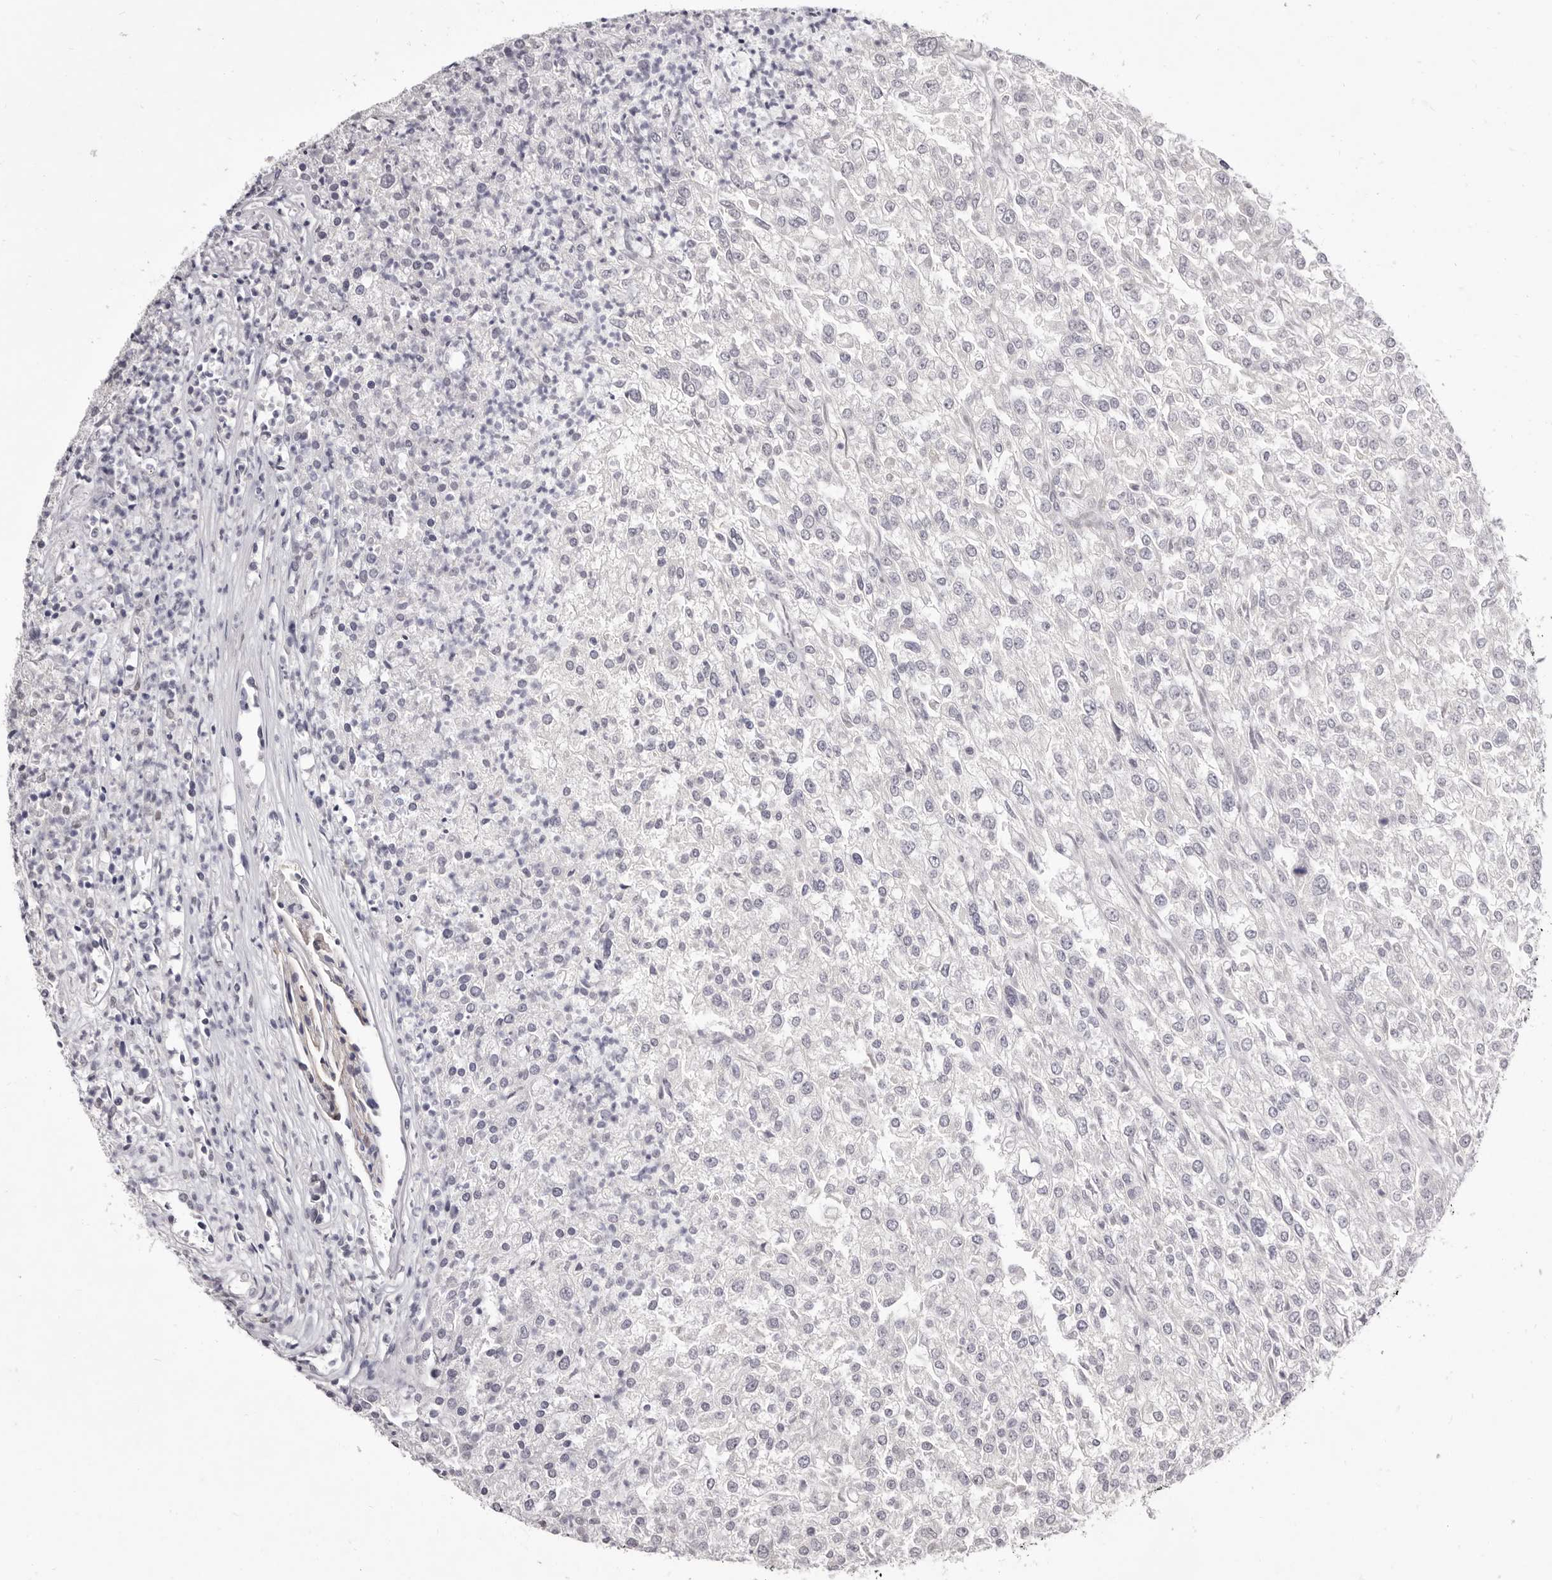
{"staining": {"intensity": "negative", "quantity": "none", "location": "none"}, "tissue": "renal cancer", "cell_type": "Tumor cells", "image_type": "cancer", "snomed": [{"axis": "morphology", "description": "Adenocarcinoma, NOS"}, {"axis": "topography", "description": "Kidney"}], "caption": "DAB (3,3'-diaminobenzidine) immunohistochemical staining of human adenocarcinoma (renal) displays no significant positivity in tumor cells.", "gene": "ZNF326", "patient": {"sex": "female", "age": 54}}